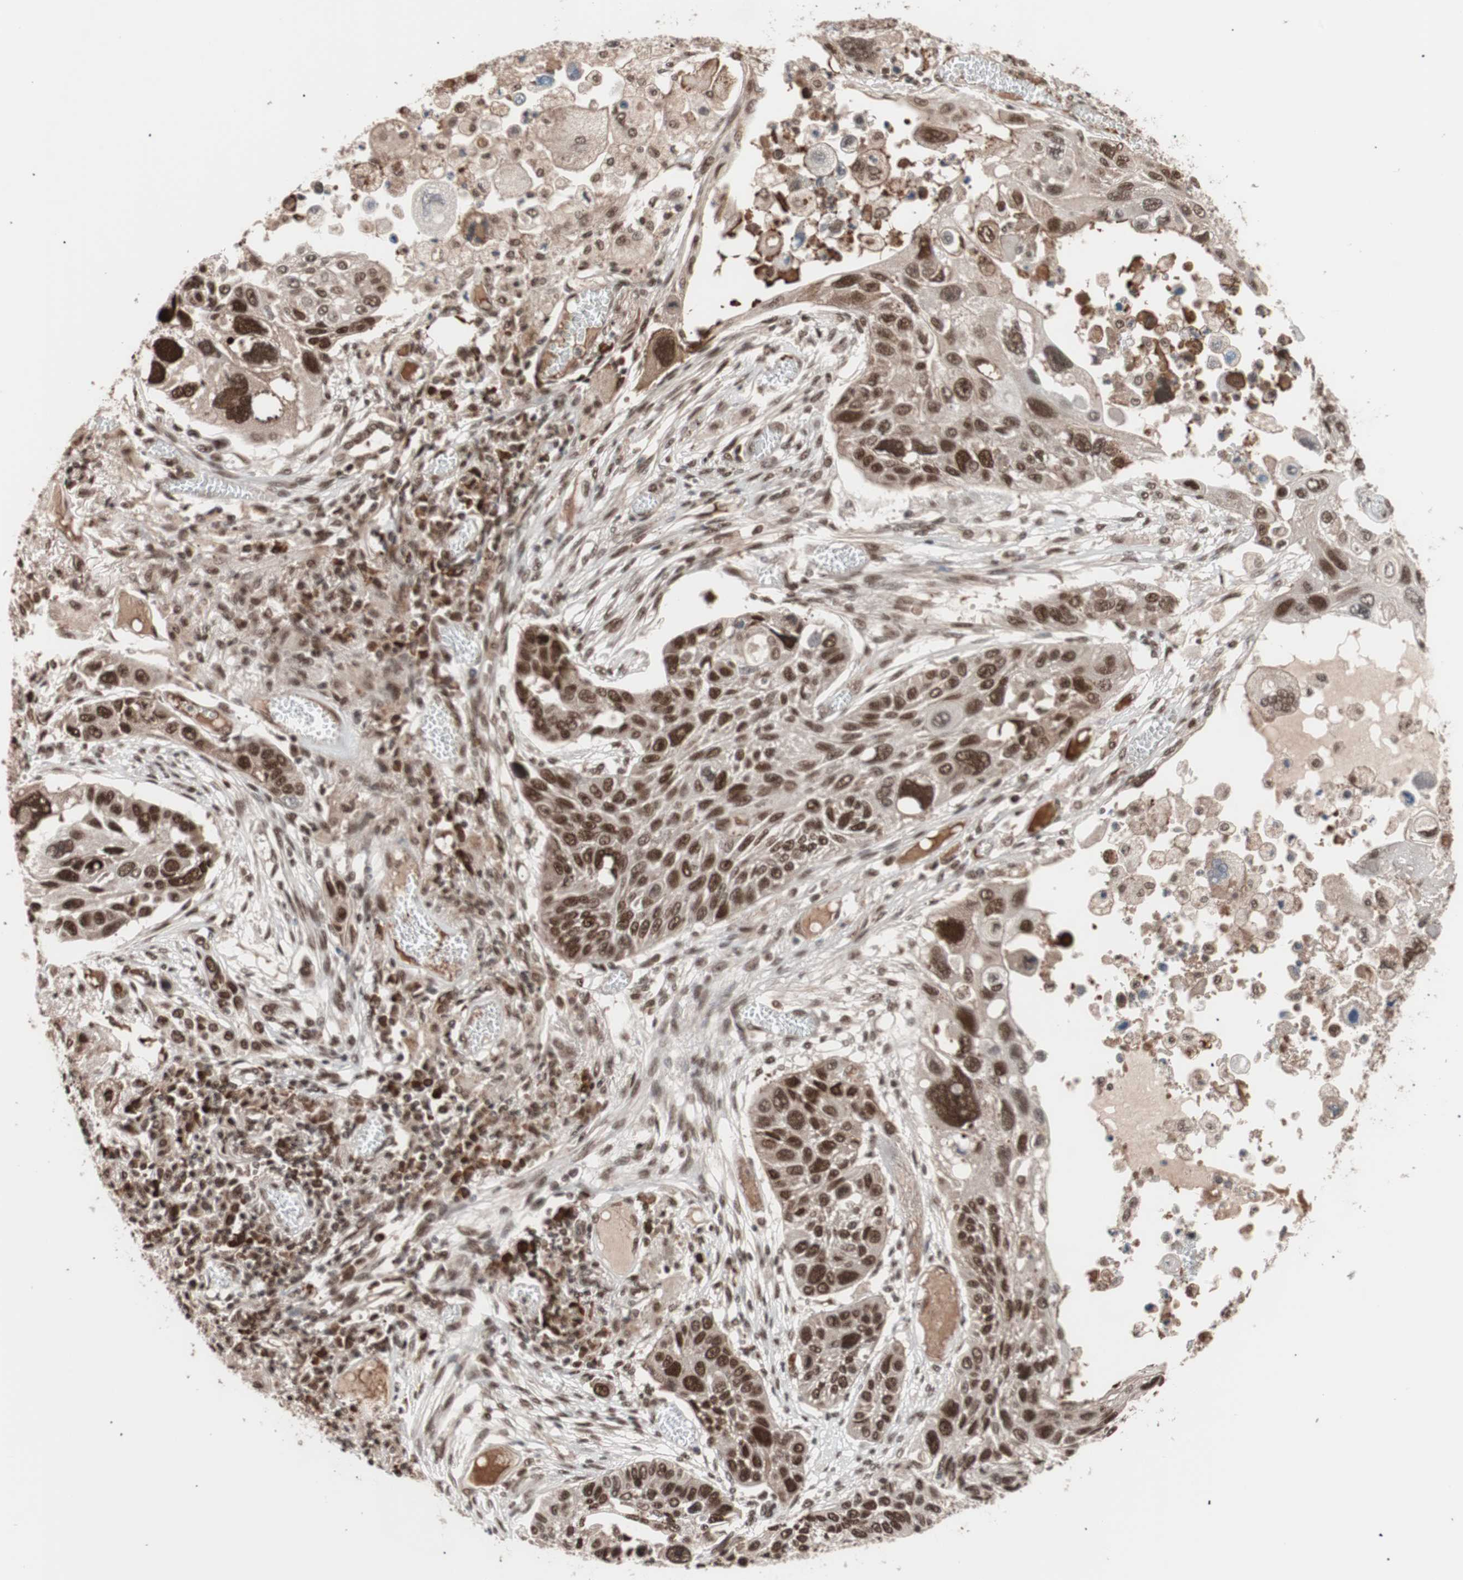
{"staining": {"intensity": "strong", "quantity": ">75%", "location": "nuclear"}, "tissue": "lung cancer", "cell_type": "Tumor cells", "image_type": "cancer", "snomed": [{"axis": "morphology", "description": "Squamous cell carcinoma, NOS"}, {"axis": "topography", "description": "Lung"}], "caption": "Strong nuclear staining is present in approximately >75% of tumor cells in lung cancer.", "gene": "CHAMP1", "patient": {"sex": "male", "age": 71}}